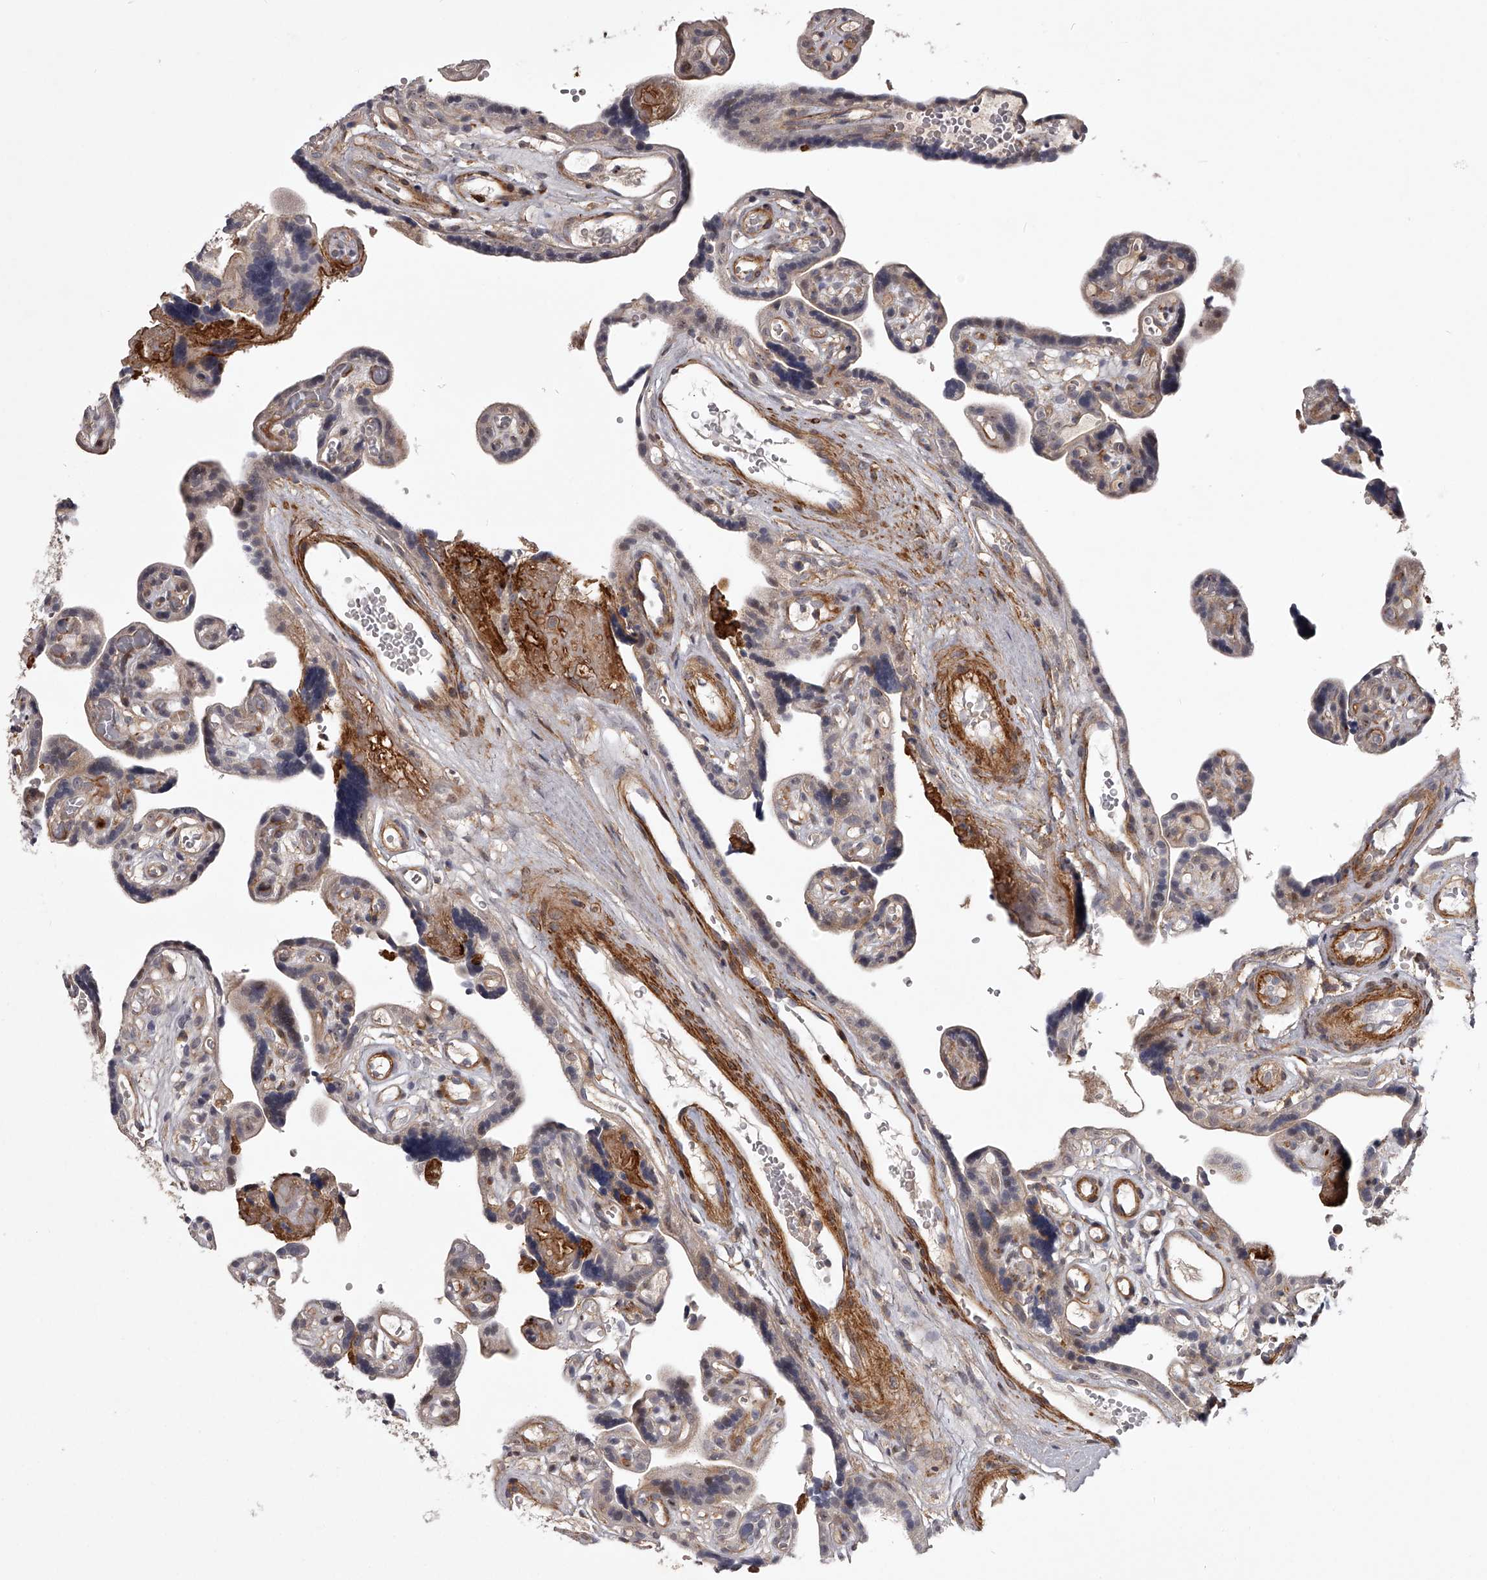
{"staining": {"intensity": "moderate", "quantity": ">75%", "location": "cytoplasmic/membranous"}, "tissue": "placenta", "cell_type": "Decidual cells", "image_type": "normal", "snomed": [{"axis": "morphology", "description": "Normal tissue, NOS"}, {"axis": "topography", "description": "Placenta"}], "caption": "Immunohistochemistry (IHC) staining of unremarkable placenta, which shows medium levels of moderate cytoplasmic/membranous expression in about >75% of decidual cells indicating moderate cytoplasmic/membranous protein staining. The staining was performed using DAB (3,3'-diaminobenzidine) (brown) for protein detection and nuclei were counterstained in hematoxylin (blue).", "gene": "RRP36", "patient": {"sex": "female", "age": 30}}